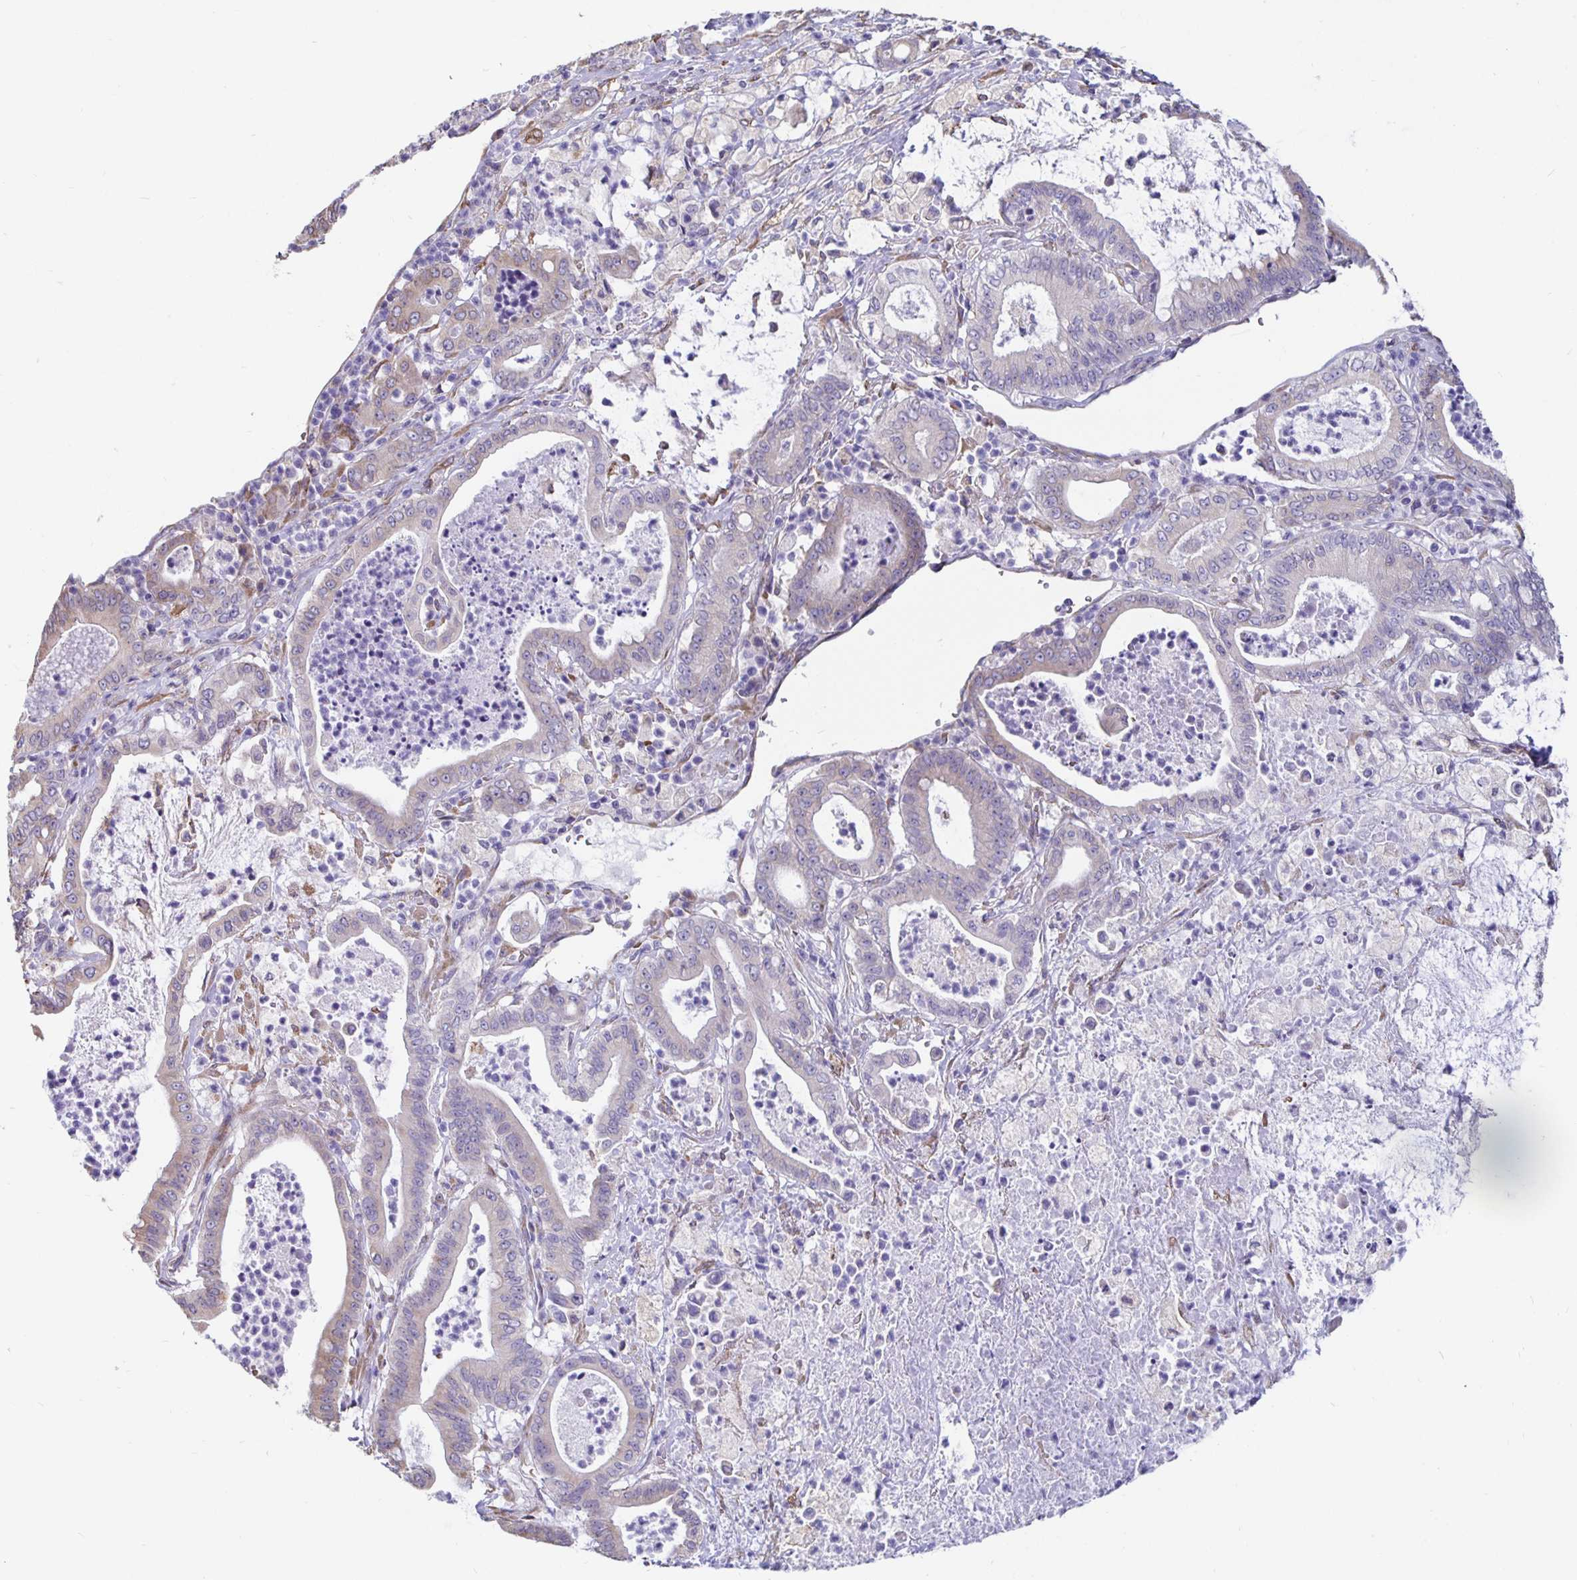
{"staining": {"intensity": "negative", "quantity": "none", "location": "none"}, "tissue": "pancreatic cancer", "cell_type": "Tumor cells", "image_type": "cancer", "snomed": [{"axis": "morphology", "description": "Adenocarcinoma, NOS"}, {"axis": "topography", "description": "Pancreas"}], "caption": "Adenocarcinoma (pancreatic) stained for a protein using IHC reveals no positivity tumor cells.", "gene": "DNAI2", "patient": {"sex": "male", "age": 71}}